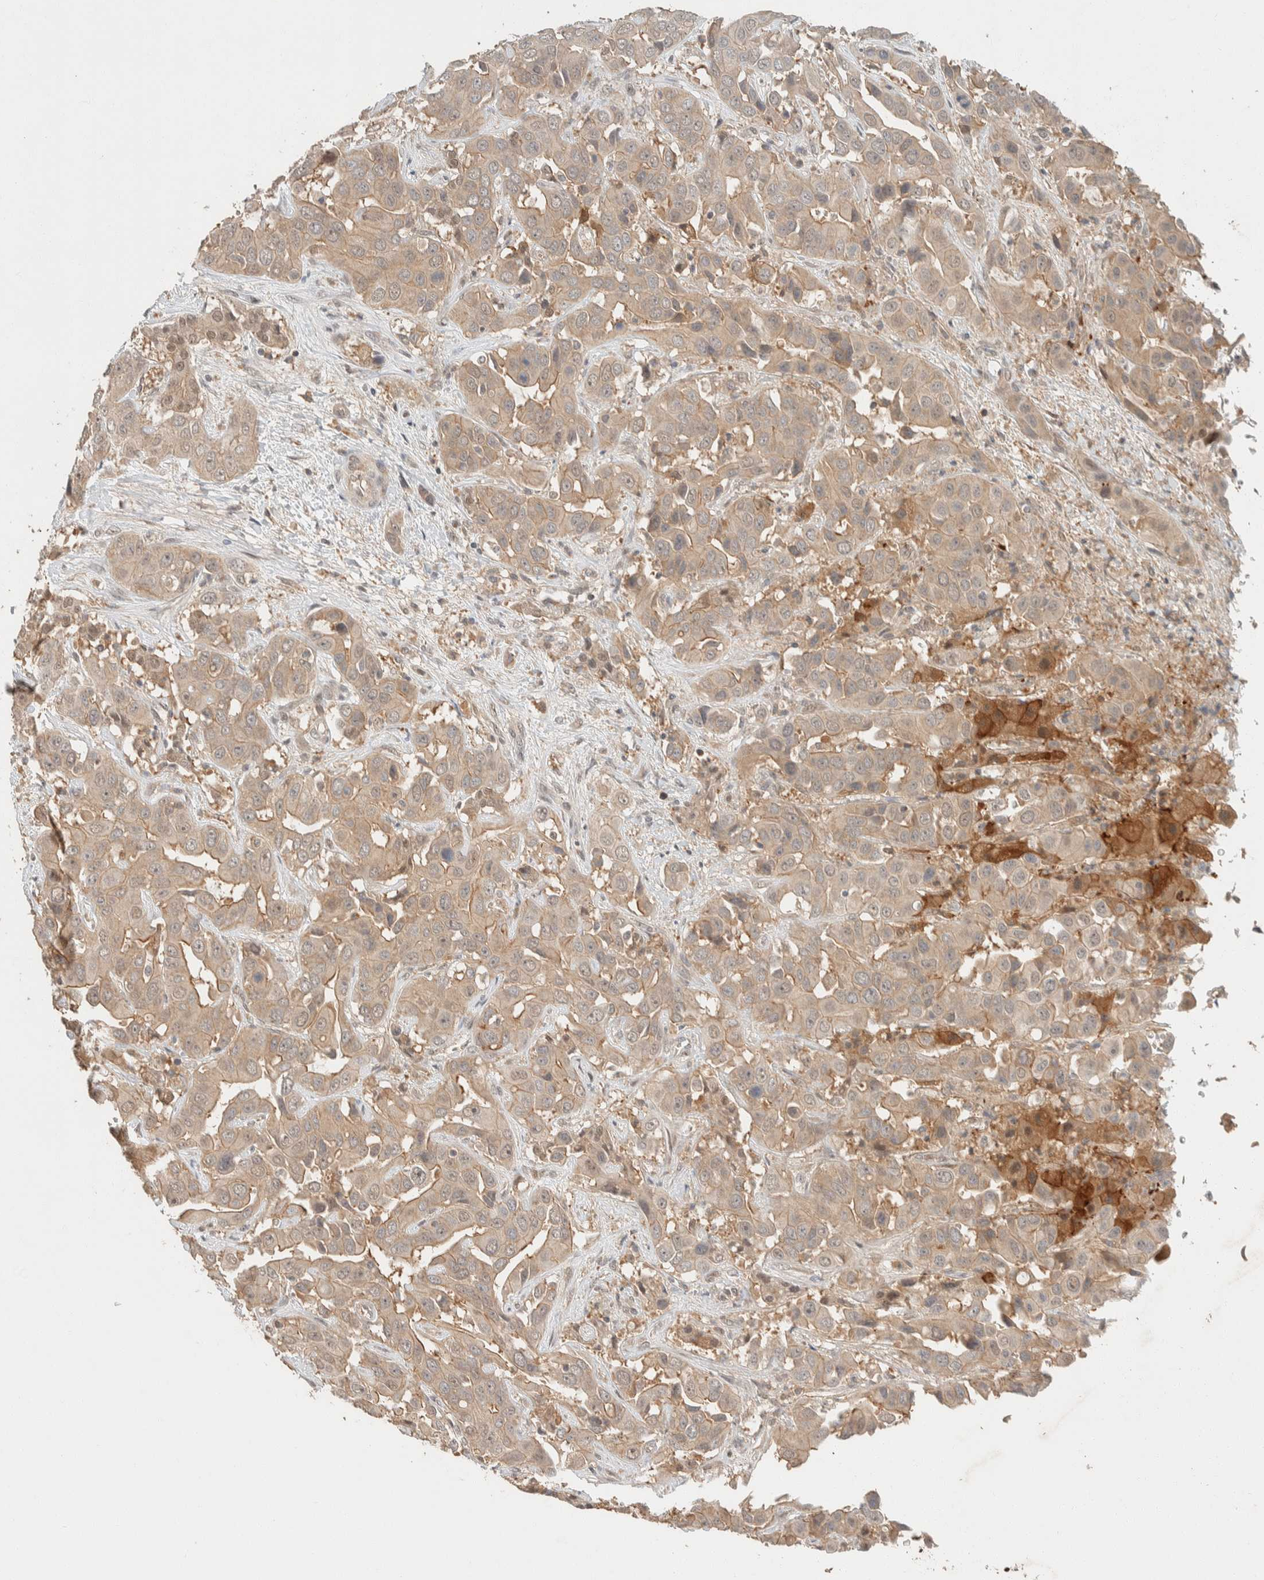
{"staining": {"intensity": "weak", "quantity": ">75%", "location": "cytoplasmic/membranous,nuclear"}, "tissue": "liver cancer", "cell_type": "Tumor cells", "image_type": "cancer", "snomed": [{"axis": "morphology", "description": "Cholangiocarcinoma"}, {"axis": "topography", "description": "Liver"}], "caption": "A low amount of weak cytoplasmic/membranous and nuclear positivity is seen in about >75% of tumor cells in liver cholangiocarcinoma tissue.", "gene": "ZNF567", "patient": {"sex": "female", "age": 52}}